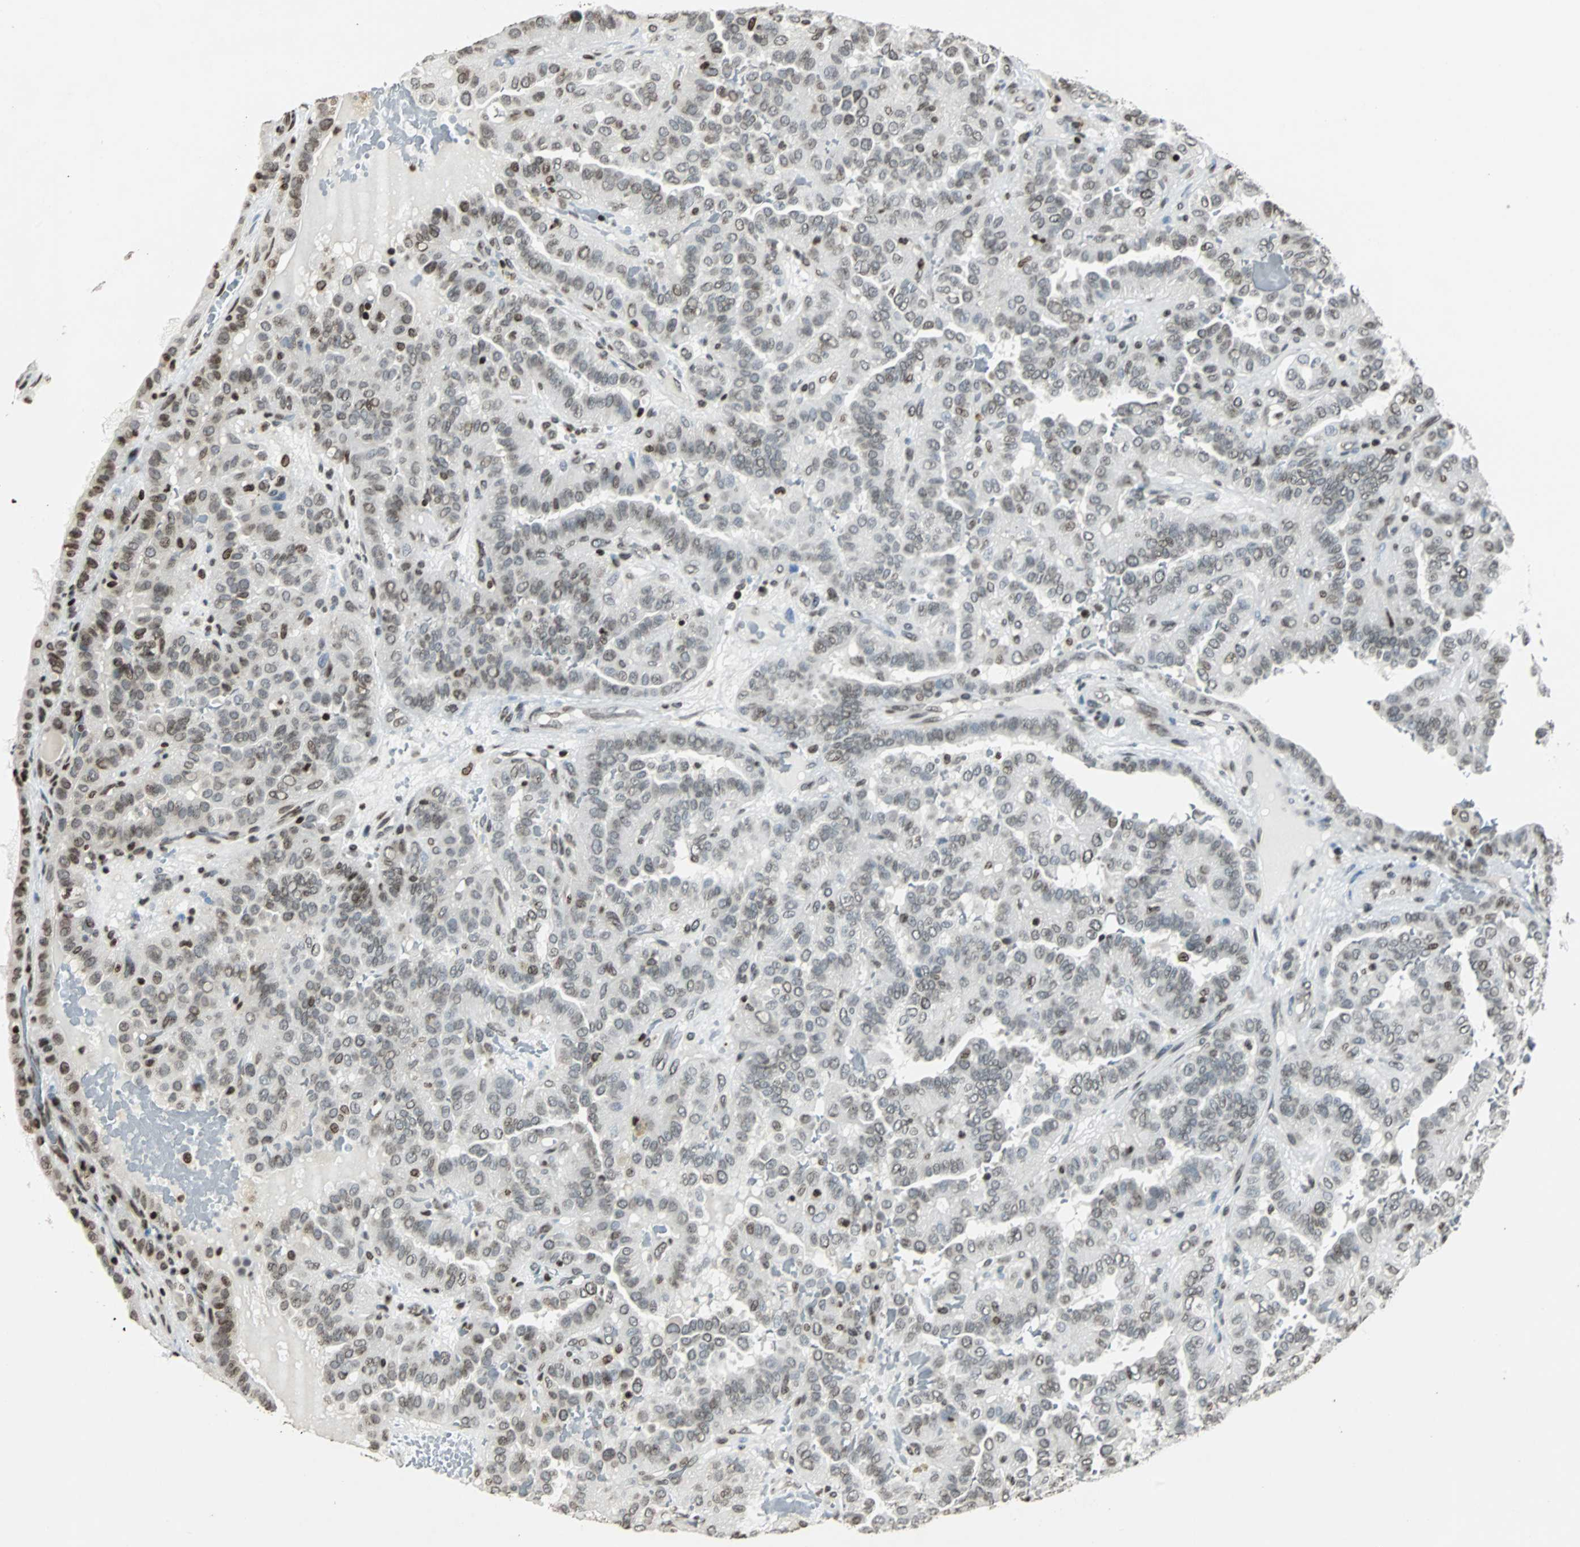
{"staining": {"intensity": "weak", "quantity": "25%-75%", "location": "nuclear"}, "tissue": "thyroid cancer", "cell_type": "Tumor cells", "image_type": "cancer", "snomed": [{"axis": "morphology", "description": "Papillary adenocarcinoma, NOS"}, {"axis": "topography", "description": "Thyroid gland"}], "caption": "Papillary adenocarcinoma (thyroid) stained with a protein marker reveals weak staining in tumor cells.", "gene": "PAXIP1", "patient": {"sex": "male", "age": 77}}